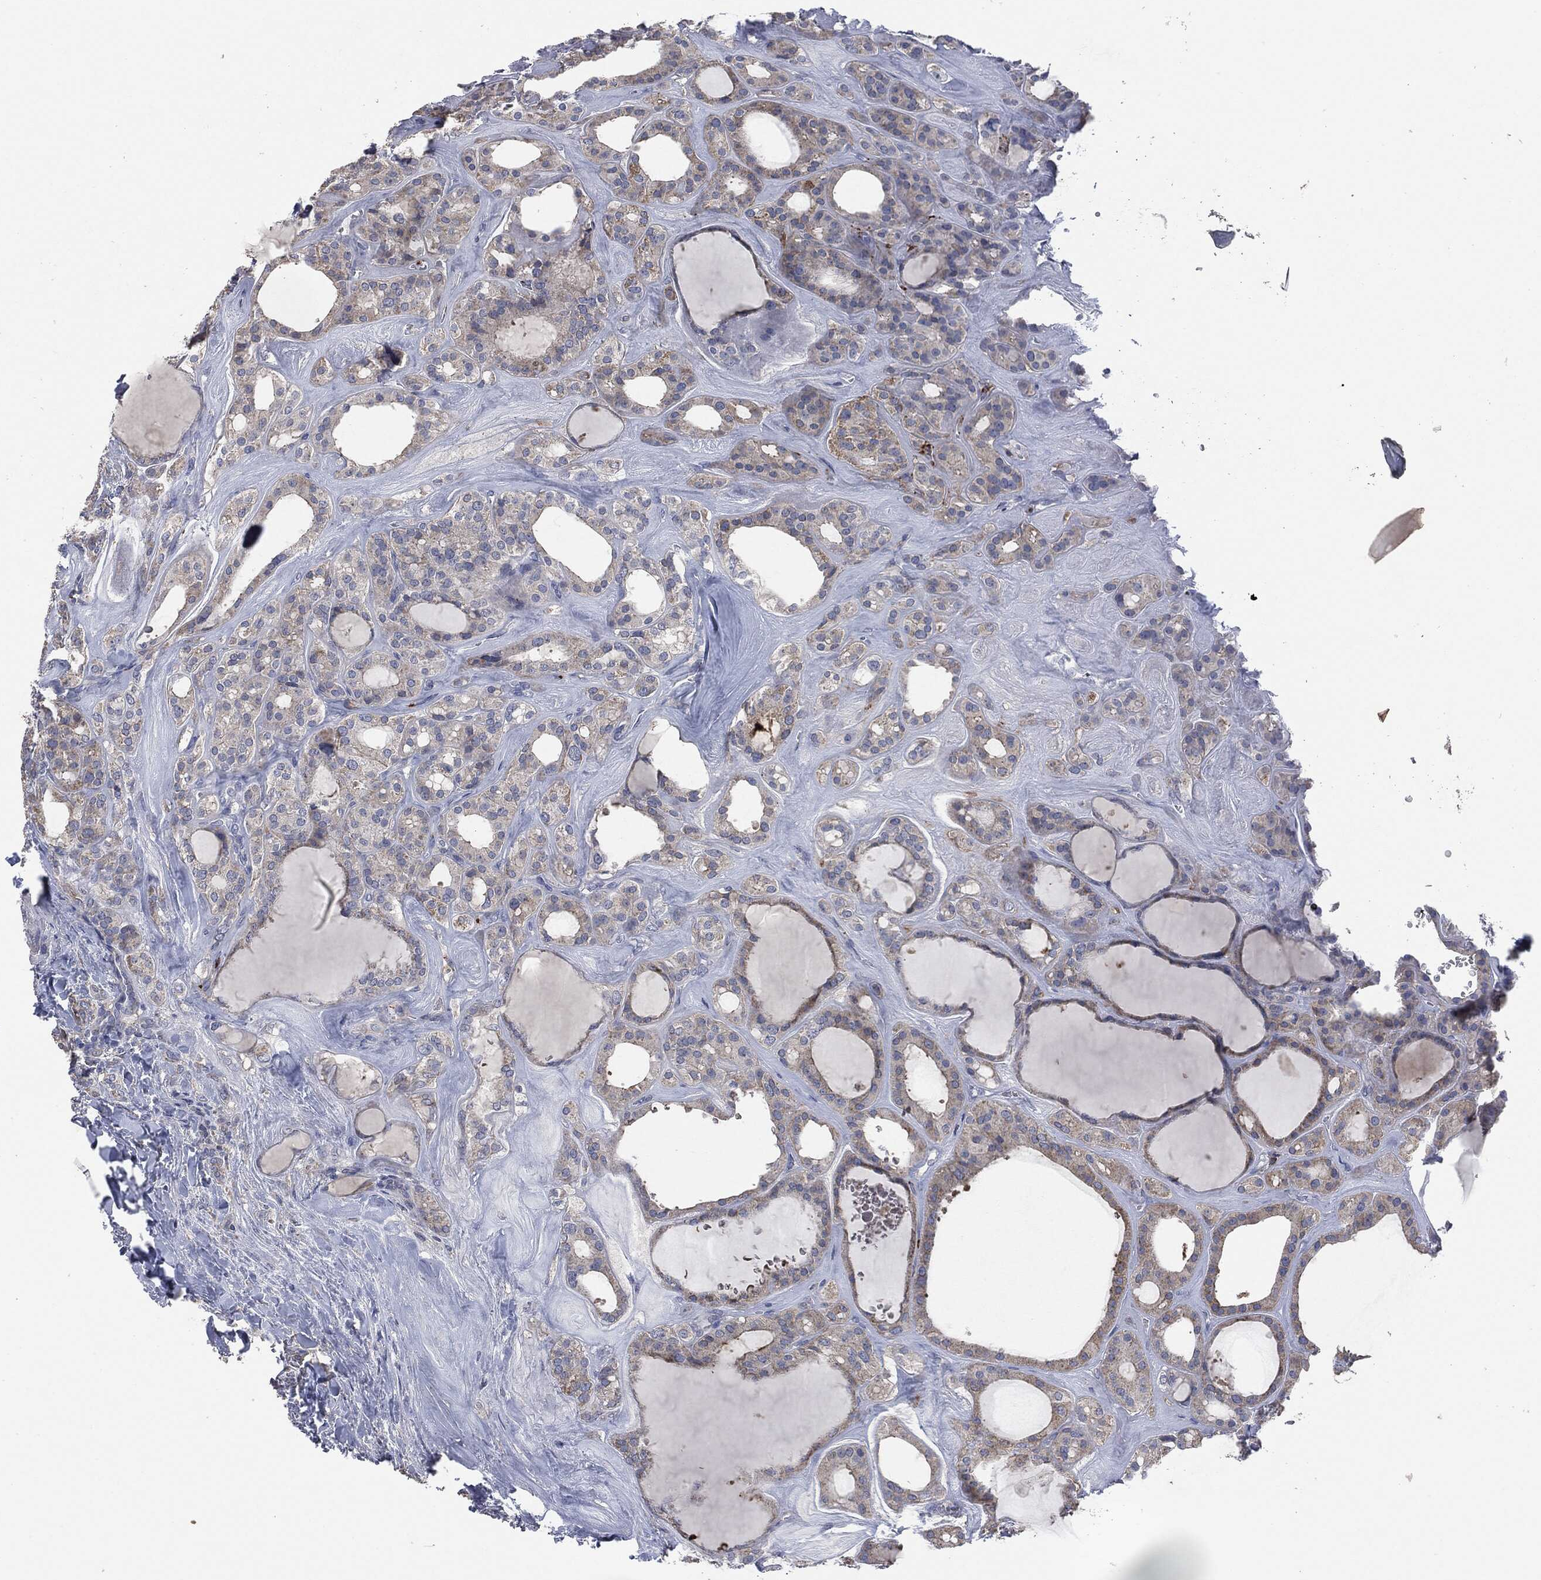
{"staining": {"intensity": "moderate", "quantity": "<25%", "location": "cytoplasmic/membranous"}, "tissue": "thyroid cancer", "cell_type": "Tumor cells", "image_type": "cancer", "snomed": [{"axis": "morphology", "description": "Normal tissue, NOS"}, {"axis": "morphology", "description": "Papillary adenocarcinoma, NOS"}, {"axis": "topography", "description": "Thyroid gland"}], "caption": "Papillary adenocarcinoma (thyroid) tissue reveals moderate cytoplasmic/membranous positivity in about <25% of tumor cells", "gene": "CD33", "patient": {"sex": "female", "age": 66}}